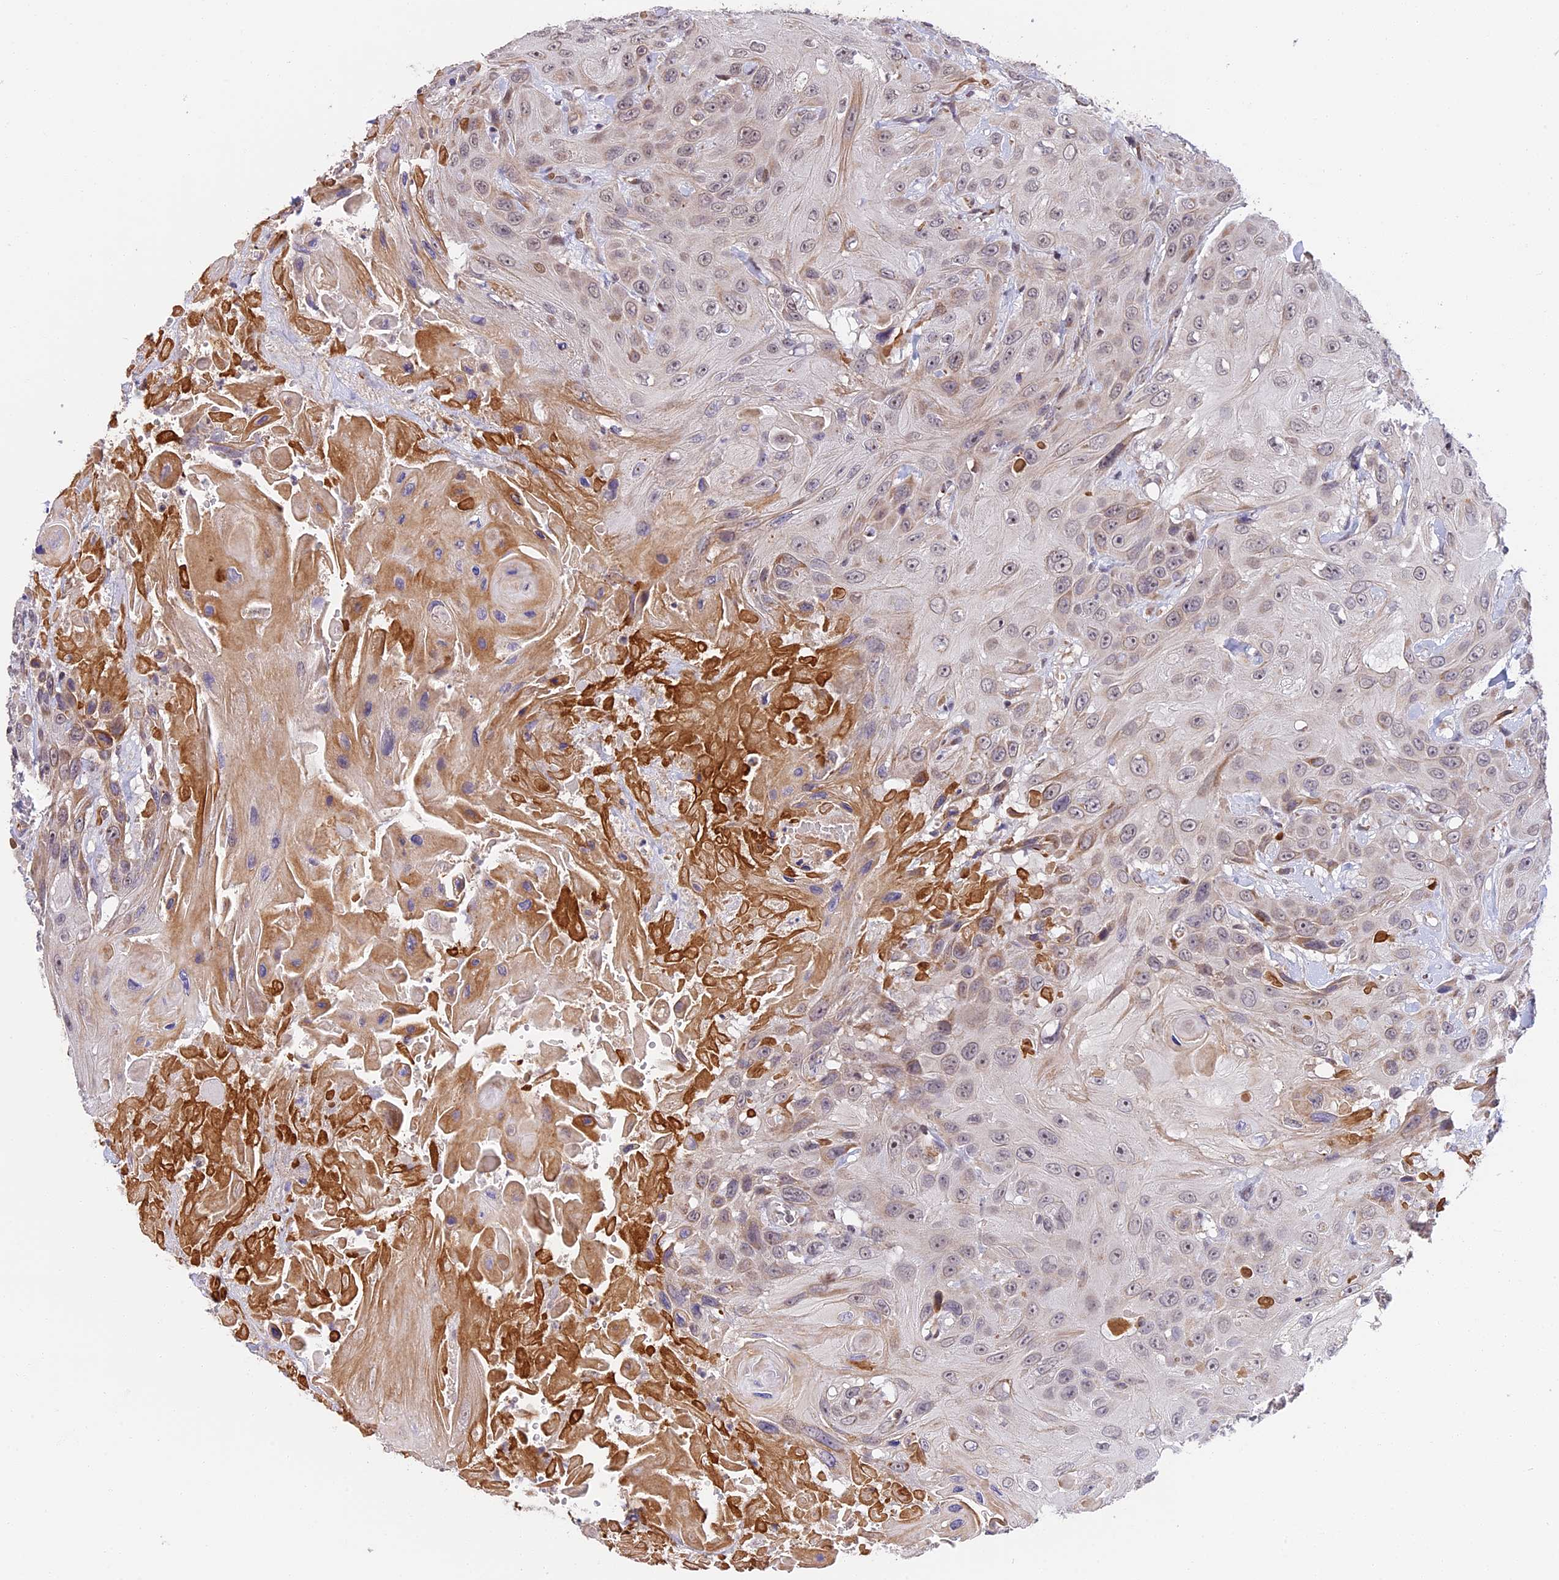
{"staining": {"intensity": "weak", "quantity": "25%-75%", "location": "cytoplasmic/membranous"}, "tissue": "head and neck cancer", "cell_type": "Tumor cells", "image_type": "cancer", "snomed": [{"axis": "morphology", "description": "Squamous cell carcinoma, NOS"}, {"axis": "topography", "description": "Head-Neck"}], "caption": "Head and neck cancer (squamous cell carcinoma) stained with immunohistochemistry (IHC) displays weak cytoplasmic/membranous expression in about 25%-75% of tumor cells. The staining was performed using DAB (3,3'-diaminobenzidine), with brown indicating positive protein expression. Nuclei are stained blue with hematoxylin.", "gene": "RERGL", "patient": {"sex": "male", "age": 81}}